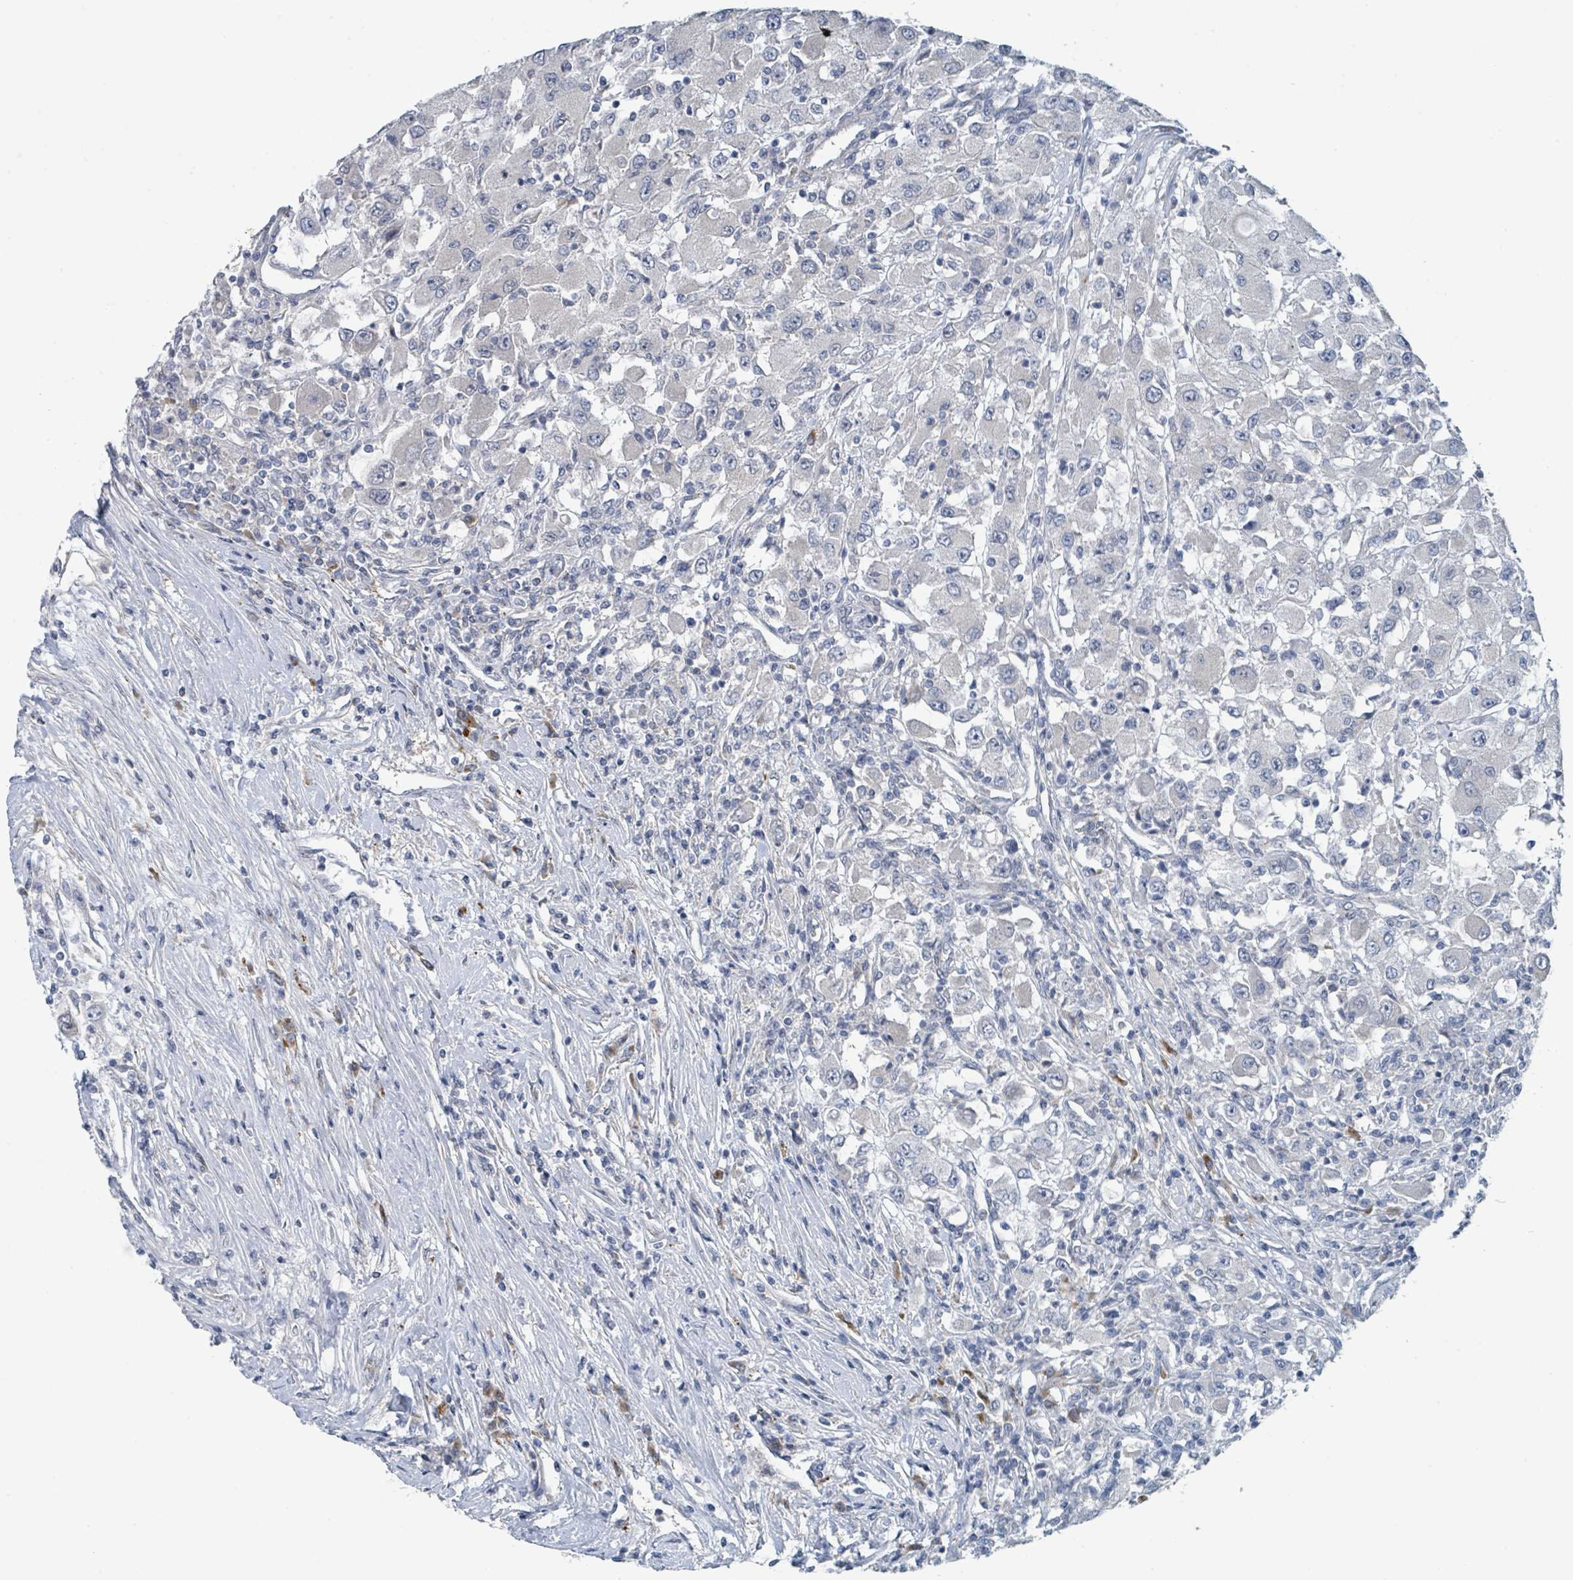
{"staining": {"intensity": "negative", "quantity": "none", "location": "none"}, "tissue": "renal cancer", "cell_type": "Tumor cells", "image_type": "cancer", "snomed": [{"axis": "morphology", "description": "Adenocarcinoma, NOS"}, {"axis": "topography", "description": "Kidney"}], "caption": "High power microscopy micrograph of an immunohistochemistry (IHC) photomicrograph of renal cancer (adenocarcinoma), revealing no significant staining in tumor cells.", "gene": "ANKRD55", "patient": {"sex": "female", "age": 67}}